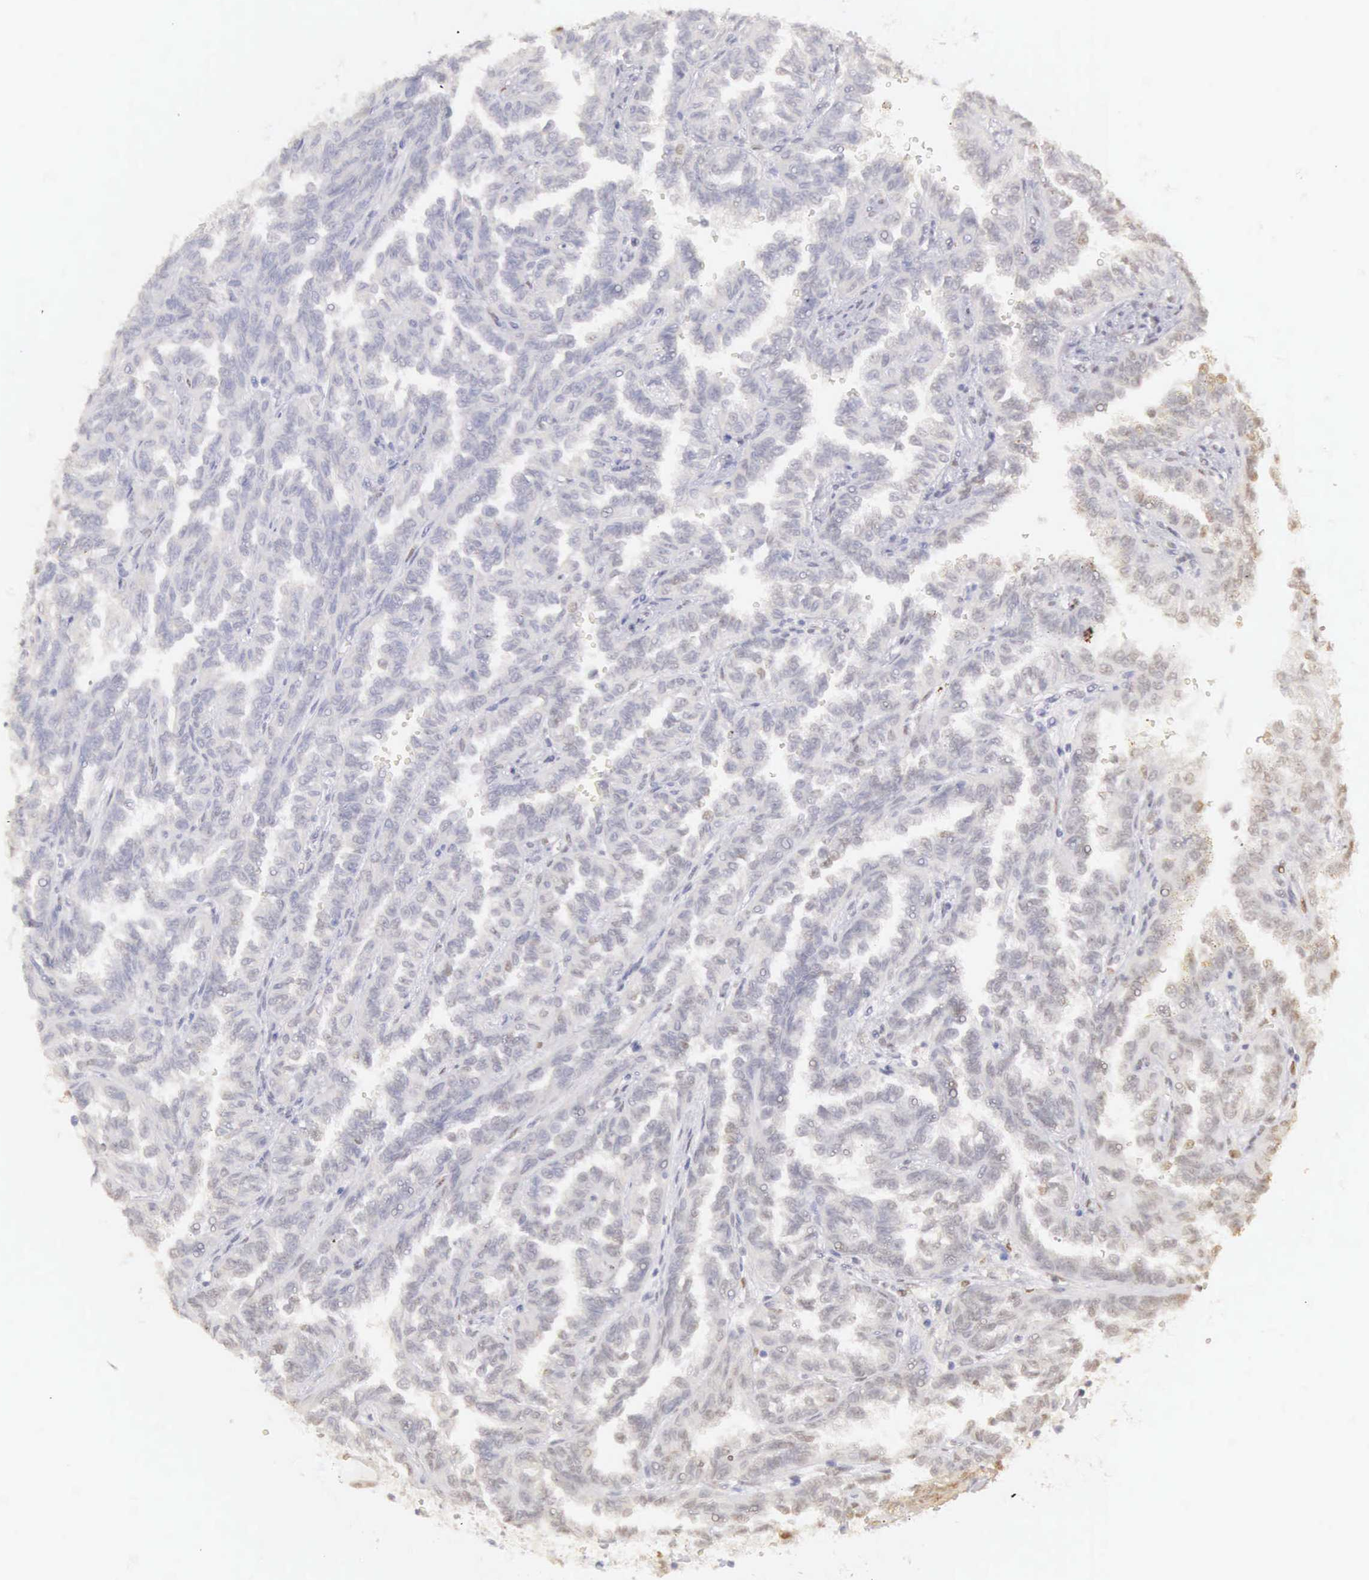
{"staining": {"intensity": "negative", "quantity": "none", "location": "none"}, "tissue": "renal cancer", "cell_type": "Tumor cells", "image_type": "cancer", "snomed": [{"axis": "morphology", "description": "Inflammation, NOS"}, {"axis": "morphology", "description": "Adenocarcinoma, NOS"}, {"axis": "topography", "description": "Kidney"}], "caption": "Immunohistochemistry micrograph of renal cancer stained for a protein (brown), which demonstrates no positivity in tumor cells.", "gene": "UBA1", "patient": {"sex": "male", "age": 68}}